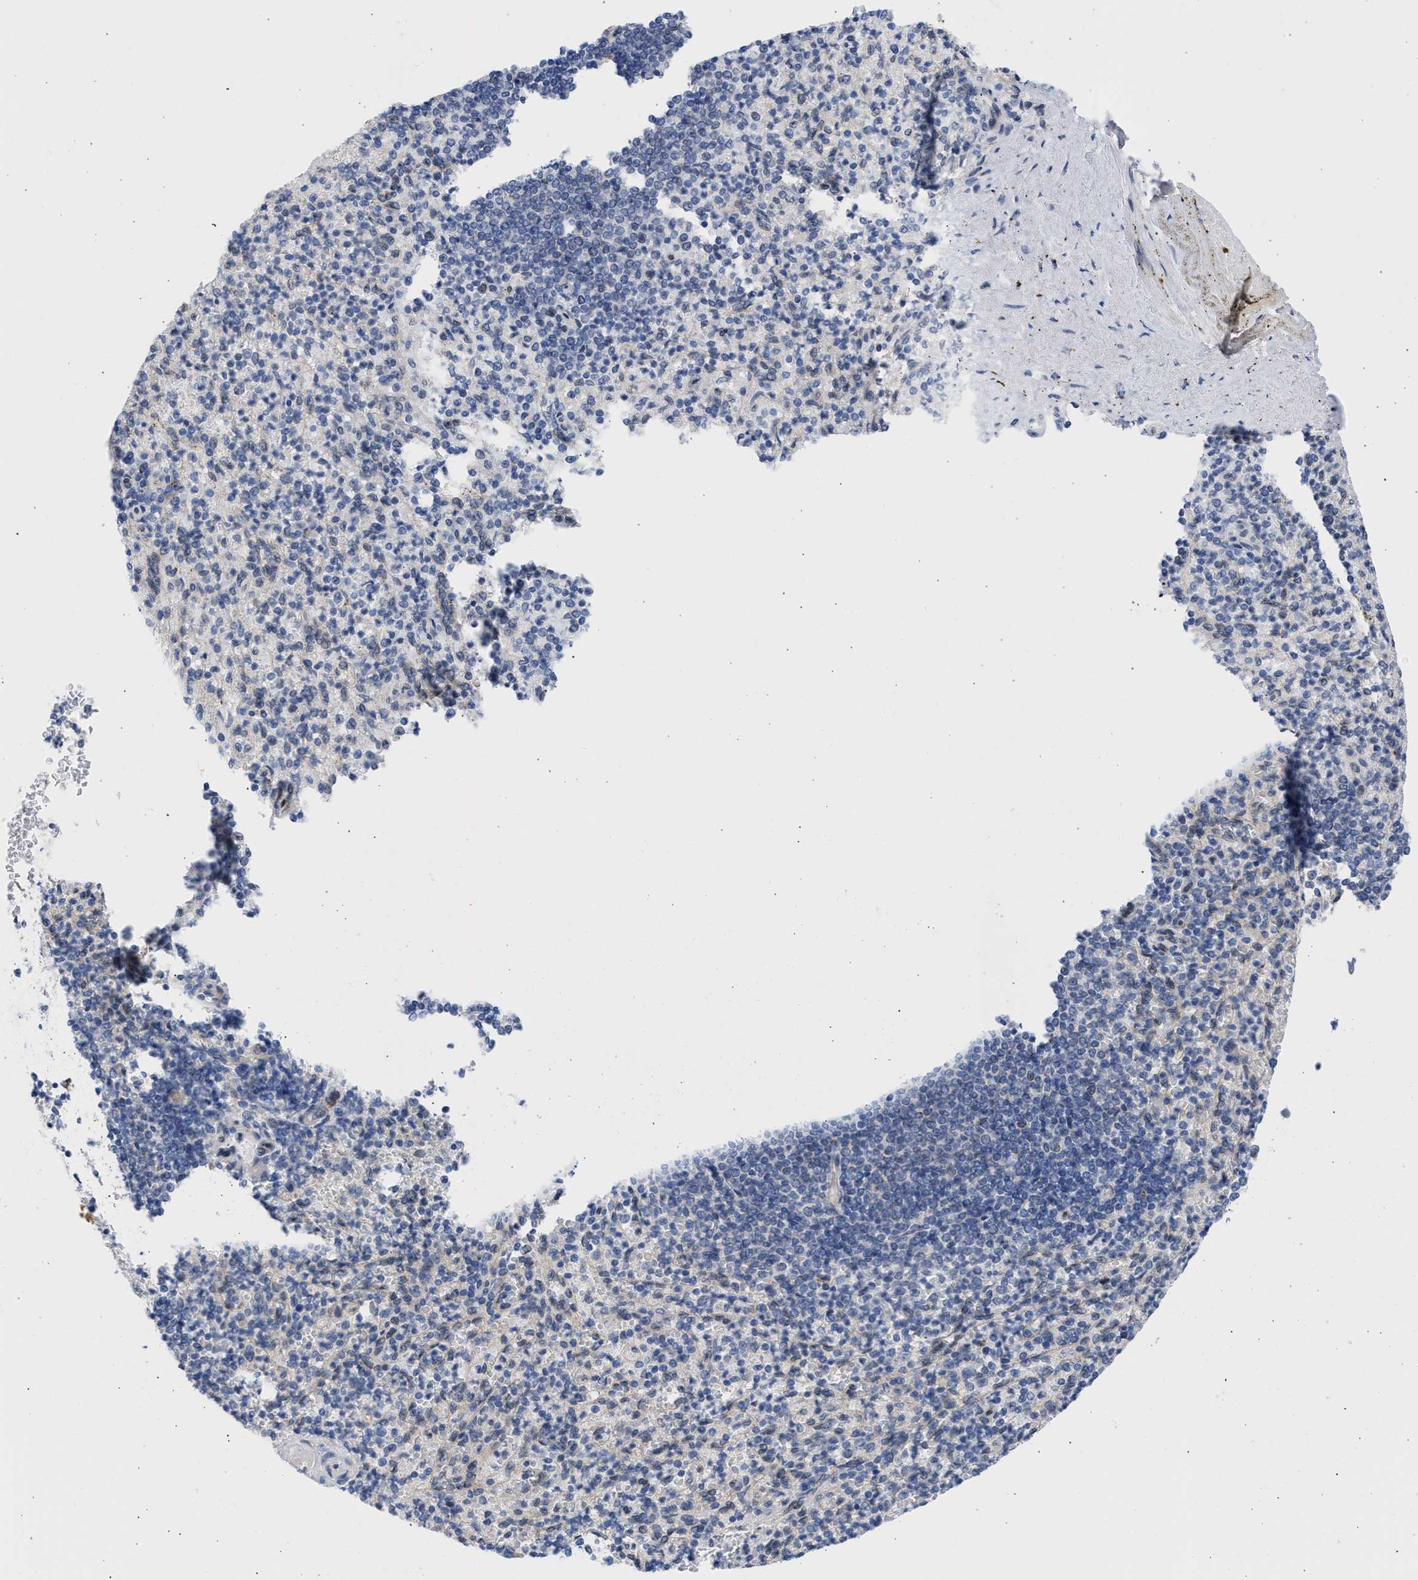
{"staining": {"intensity": "negative", "quantity": "none", "location": "none"}, "tissue": "spleen", "cell_type": "Cells in red pulp", "image_type": "normal", "snomed": [{"axis": "morphology", "description": "Normal tissue, NOS"}, {"axis": "topography", "description": "Spleen"}], "caption": "Human spleen stained for a protein using IHC demonstrates no positivity in cells in red pulp.", "gene": "NUP35", "patient": {"sex": "female", "age": 74}}